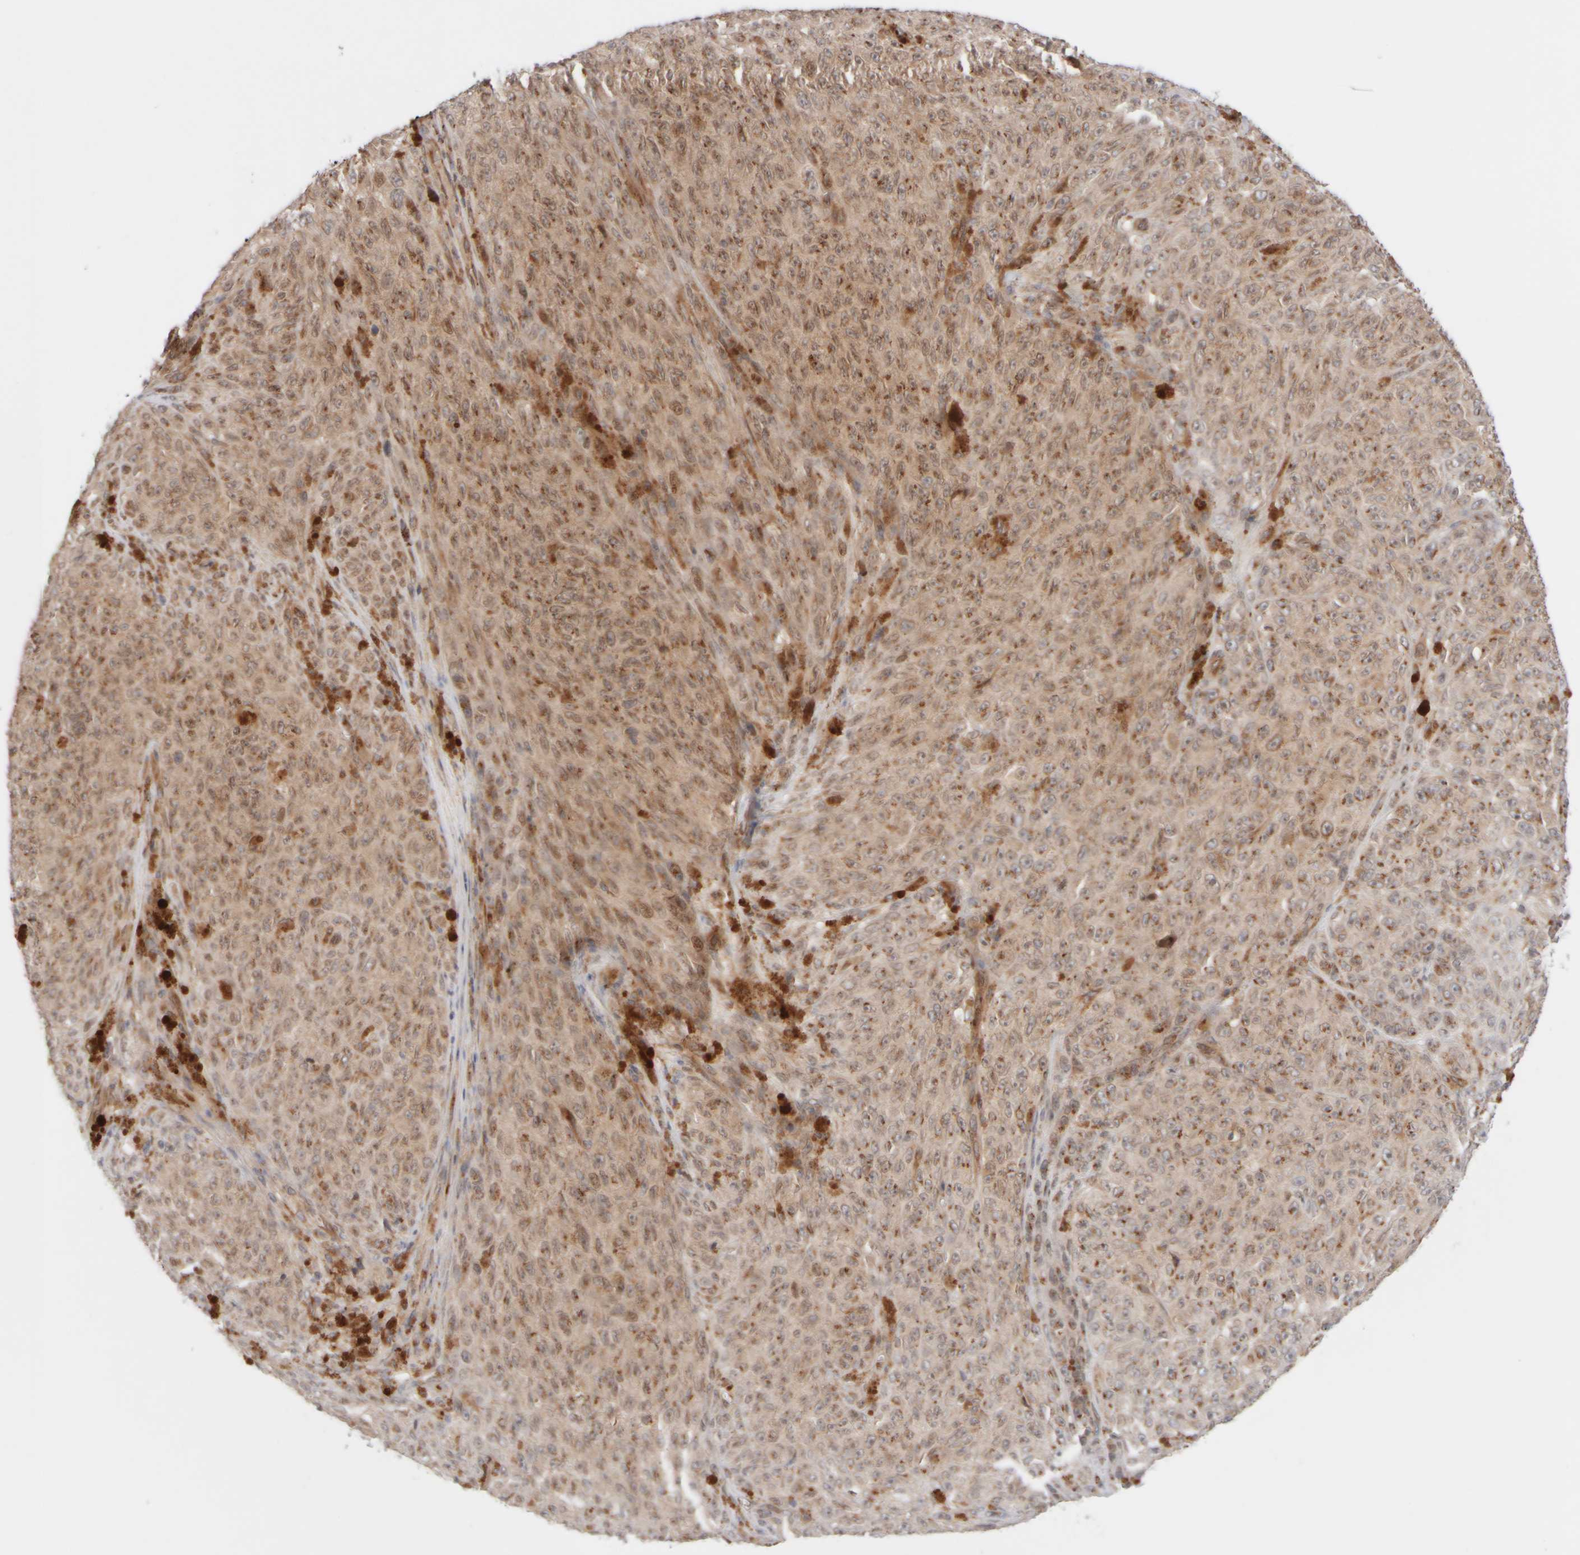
{"staining": {"intensity": "moderate", "quantity": ">75%", "location": "cytoplasmic/membranous"}, "tissue": "melanoma", "cell_type": "Tumor cells", "image_type": "cancer", "snomed": [{"axis": "morphology", "description": "Malignant melanoma, NOS"}, {"axis": "topography", "description": "Skin"}], "caption": "Immunohistochemical staining of human melanoma shows medium levels of moderate cytoplasmic/membranous protein positivity in about >75% of tumor cells.", "gene": "GCN1", "patient": {"sex": "female", "age": 82}}